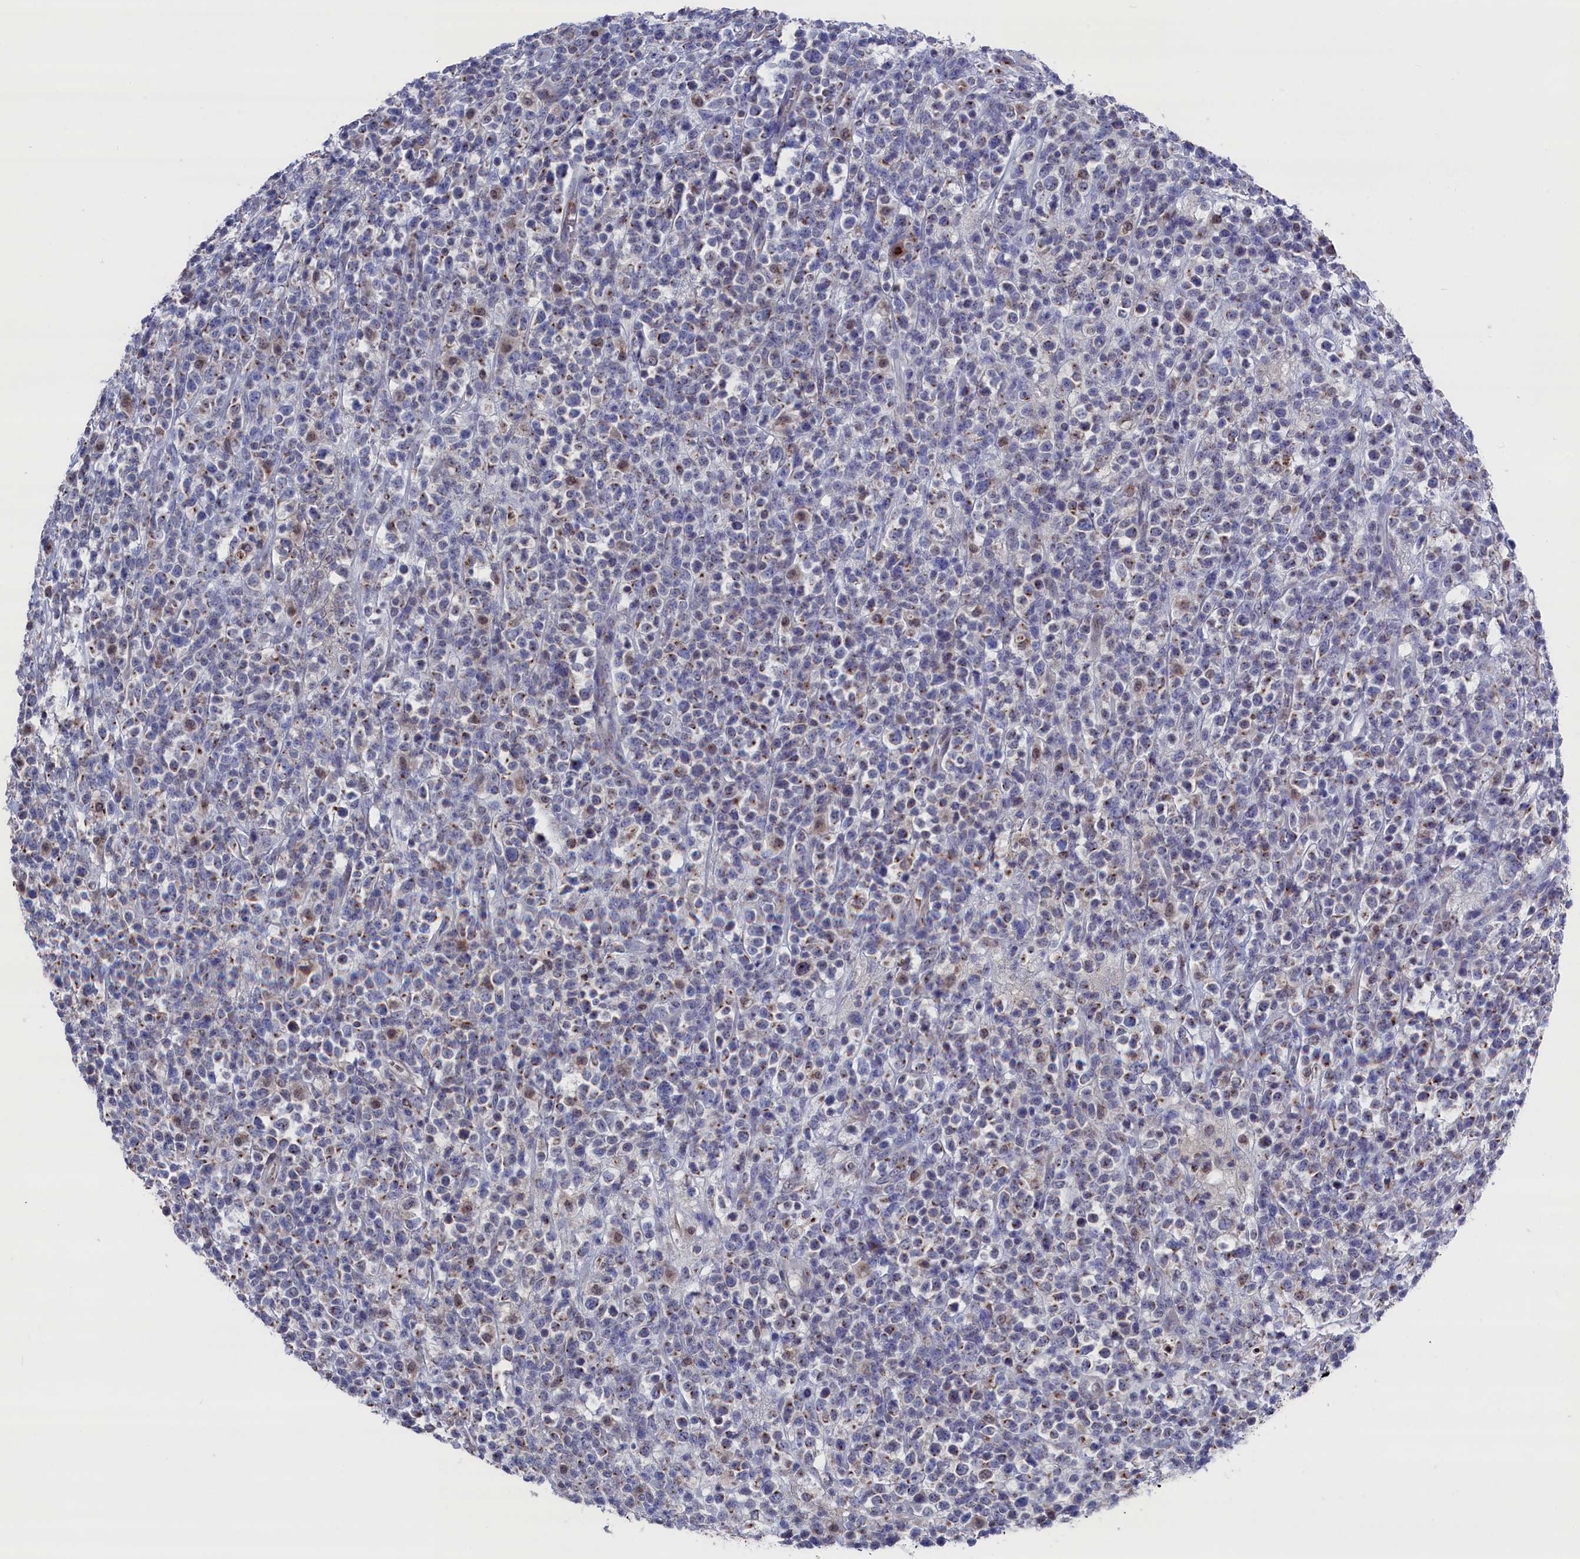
{"staining": {"intensity": "negative", "quantity": "none", "location": "none"}, "tissue": "lymphoma", "cell_type": "Tumor cells", "image_type": "cancer", "snomed": [{"axis": "morphology", "description": "Malignant lymphoma, non-Hodgkin's type, High grade"}, {"axis": "topography", "description": "Colon"}], "caption": "There is no significant staining in tumor cells of malignant lymphoma, non-Hodgkin's type (high-grade).", "gene": "GPR108", "patient": {"sex": "female", "age": 53}}